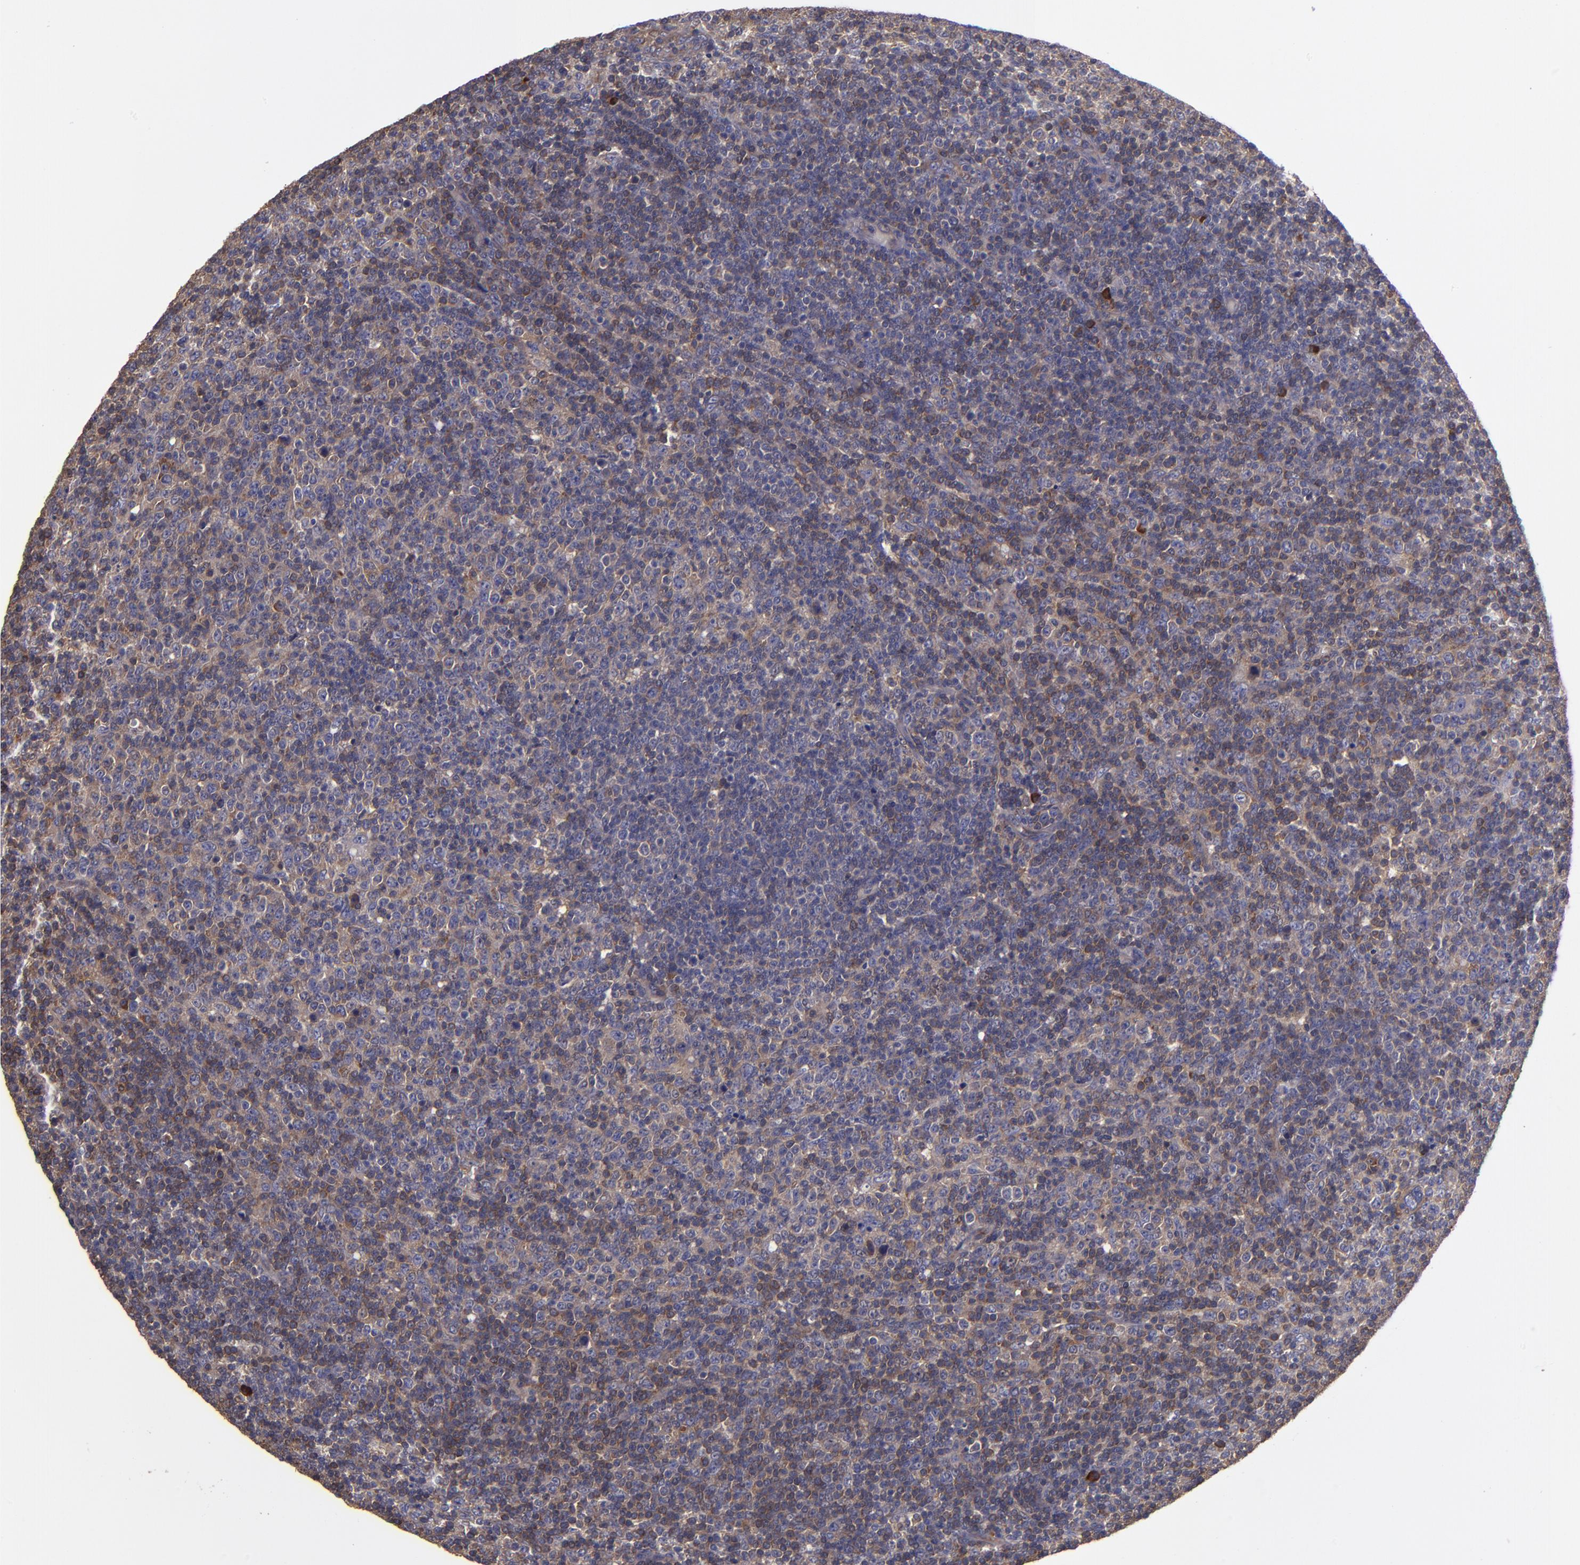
{"staining": {"intensity": "weak", "quantity": ">75%", "location": "cytoplasmic/membranous"}, "tissue": "lymphoma", "cell_type": "Tumor cells", "image_type": "cancer", "snomed": [{"axis": "morphology", "description": "Malignant lymphoma, non-Hodgkin's type, Low grade"}, {"axis": "topography", "description": "Lymph node"}], "caption": "Immunohistochemistry (IHC) of lymphoma shows low levels of weak cytoplasmic/membranous staining in approximately >75% of tumor cells.", "gene": "CARS1", "patient": {"sex": "male", "age": 70}}